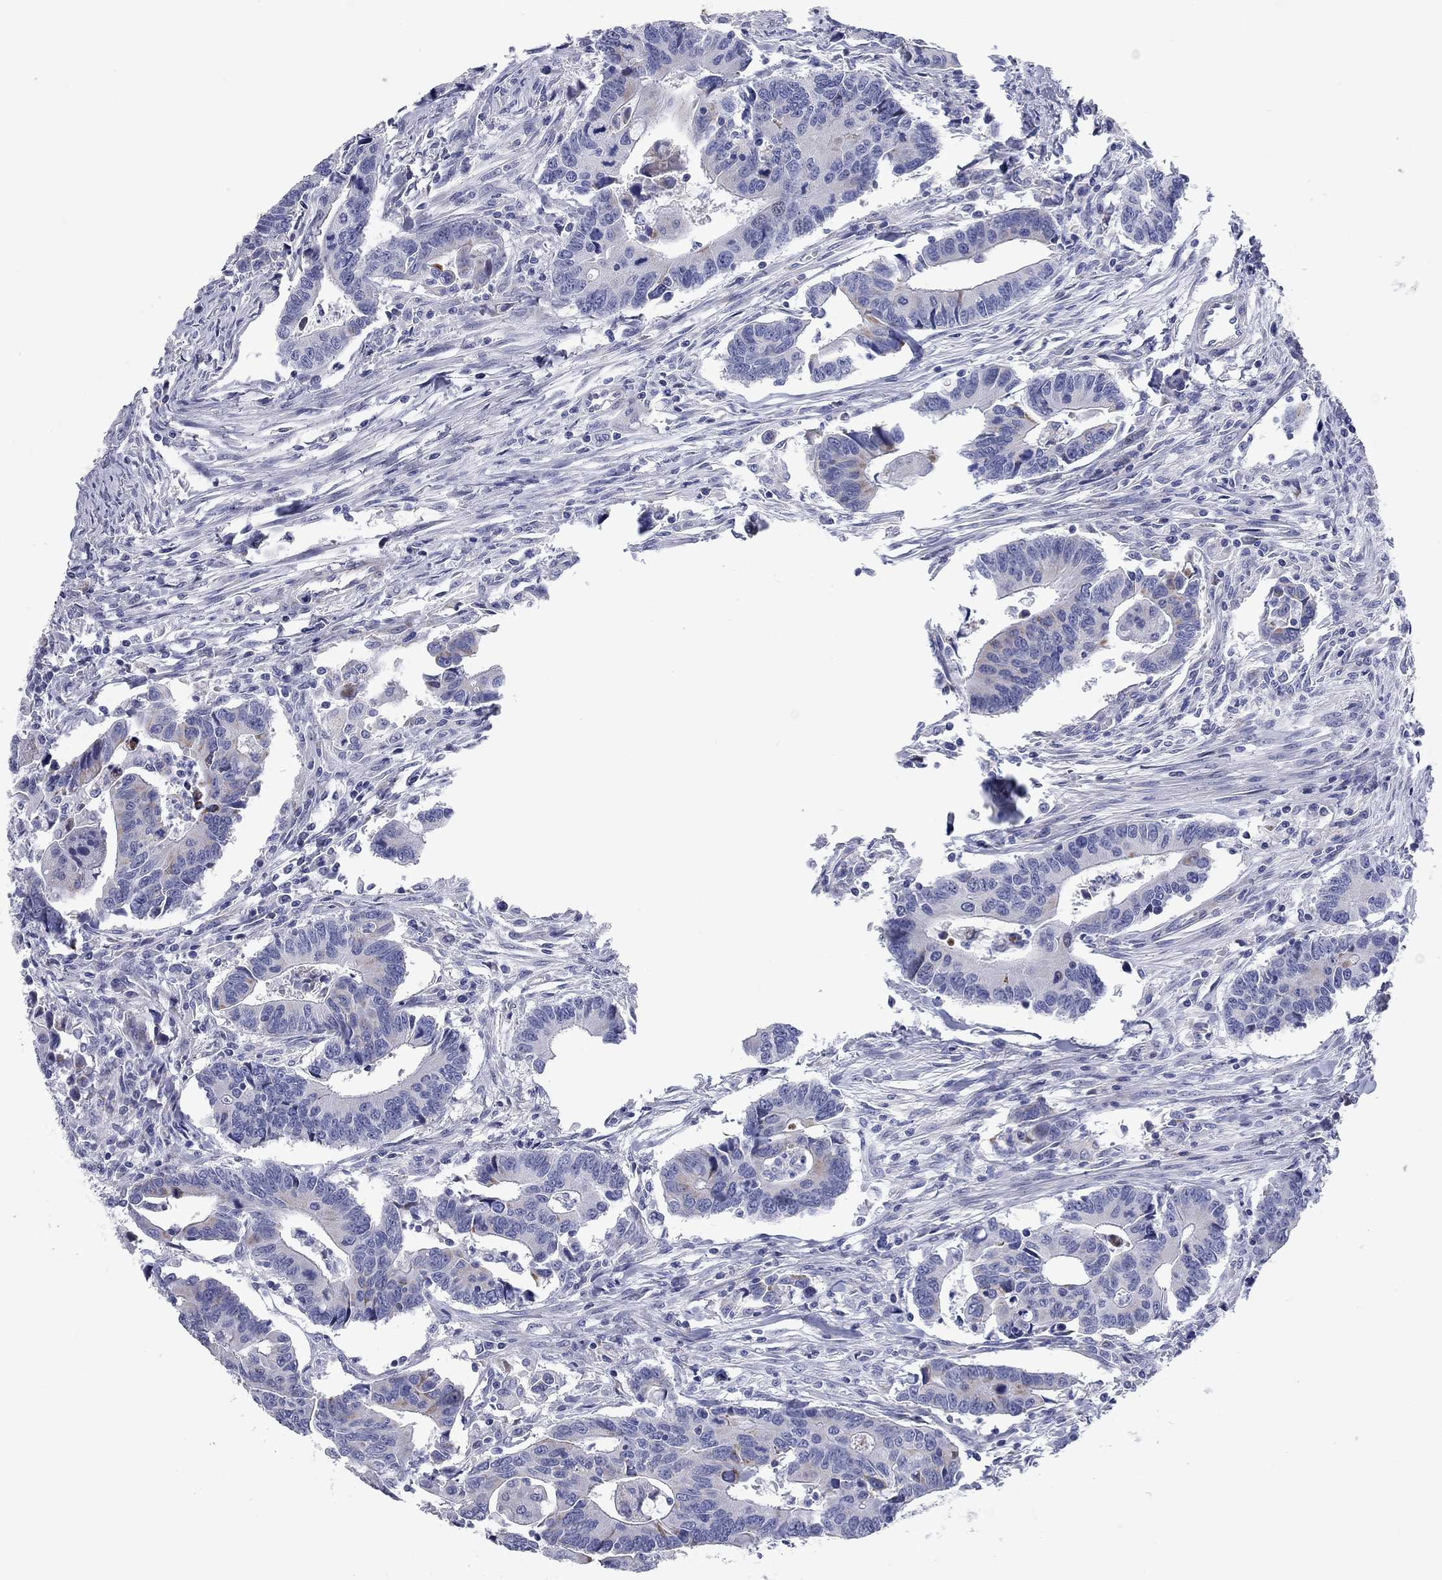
{"staining": {"intensity": "weak", "quantity": "<25%", "location": "cytoplasmic/membranous"}, "tissue": "colorectal cancer", "cell_type": "Tumor cells", "image_type": "cancer", "snomed": [{"axis": "morphology", "description": "Adenocarcinoma, NOS"}, {"axis": "topography", "description": "Rectum"}], "caption": "Immunohistochemical staining of human colorectal adenocarcinoma demonstrates no significant positivity in tumor cells. The staining was performed using DAB (3,3'-diaminobenzidine) to visualize the protein expression in brown, while the nuclei were stained in blue with hematoxylin (Magnification: 20x).", "gene": "CHI3L2", "patient": {"sex": "male", "age": 67}}